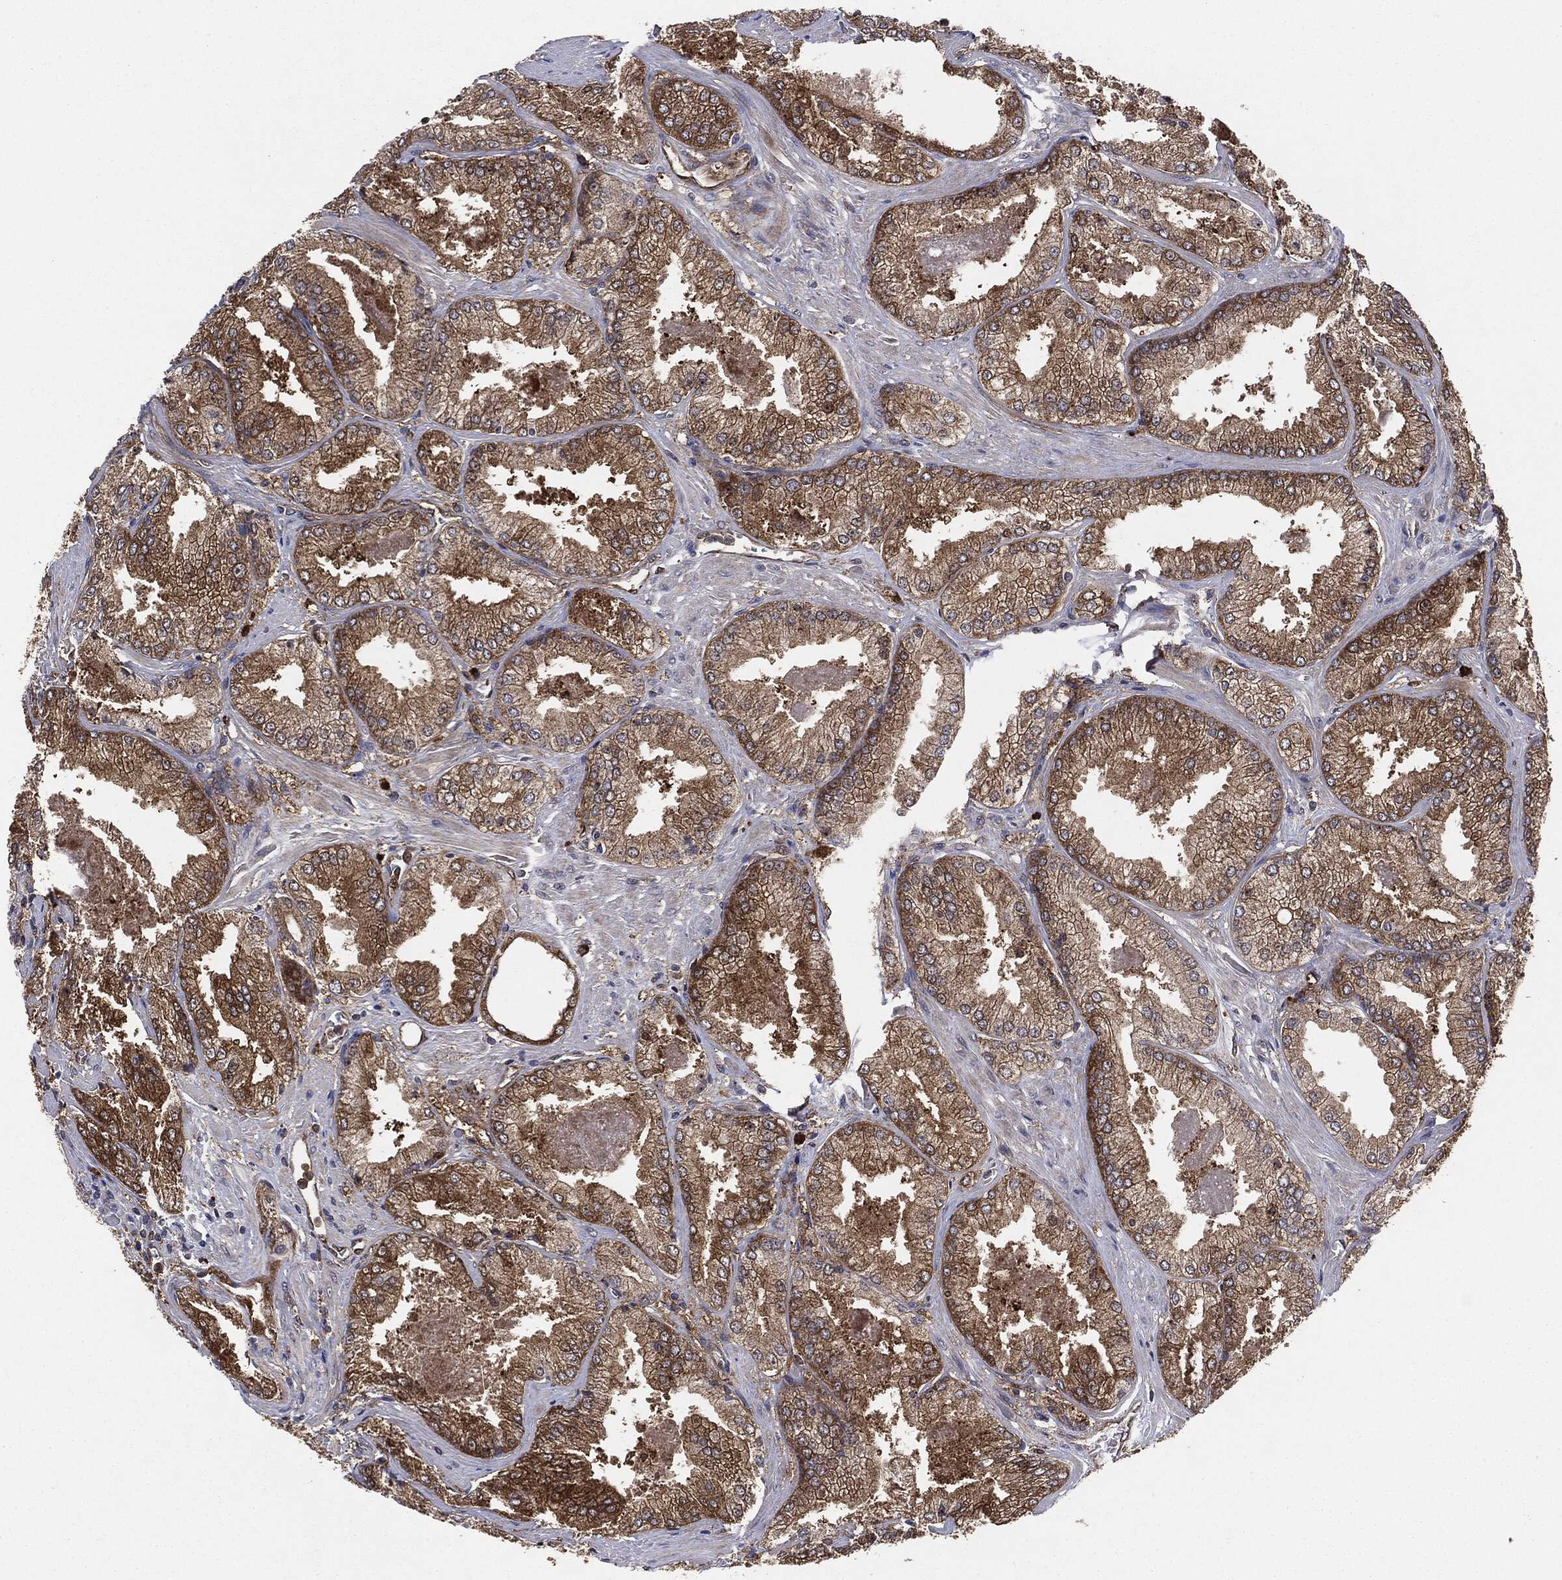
{"staining": {"intensity": "moderate", "quantity": ">75%", "location": "cytoplasmic/membranous"}, "tissue": "prostate cancer", "cell_type": "Tumor cells", "image_type": "cancer", "snomed": [{"axis": "morphology", "description": "Adenocarcinoma, Low grade"}, {"axis": "topography", "description": "Prostate"}], "caption": "A micrograph of prostate cancer (adenocarcinoma (low-grade)) stained for a protein shows moderate cytoplasmic/membranous brown staining in tumor cells. Nuclei are stained in blue.", "gene": "NME1", "patient": {"sex": "male", "age": 68}}